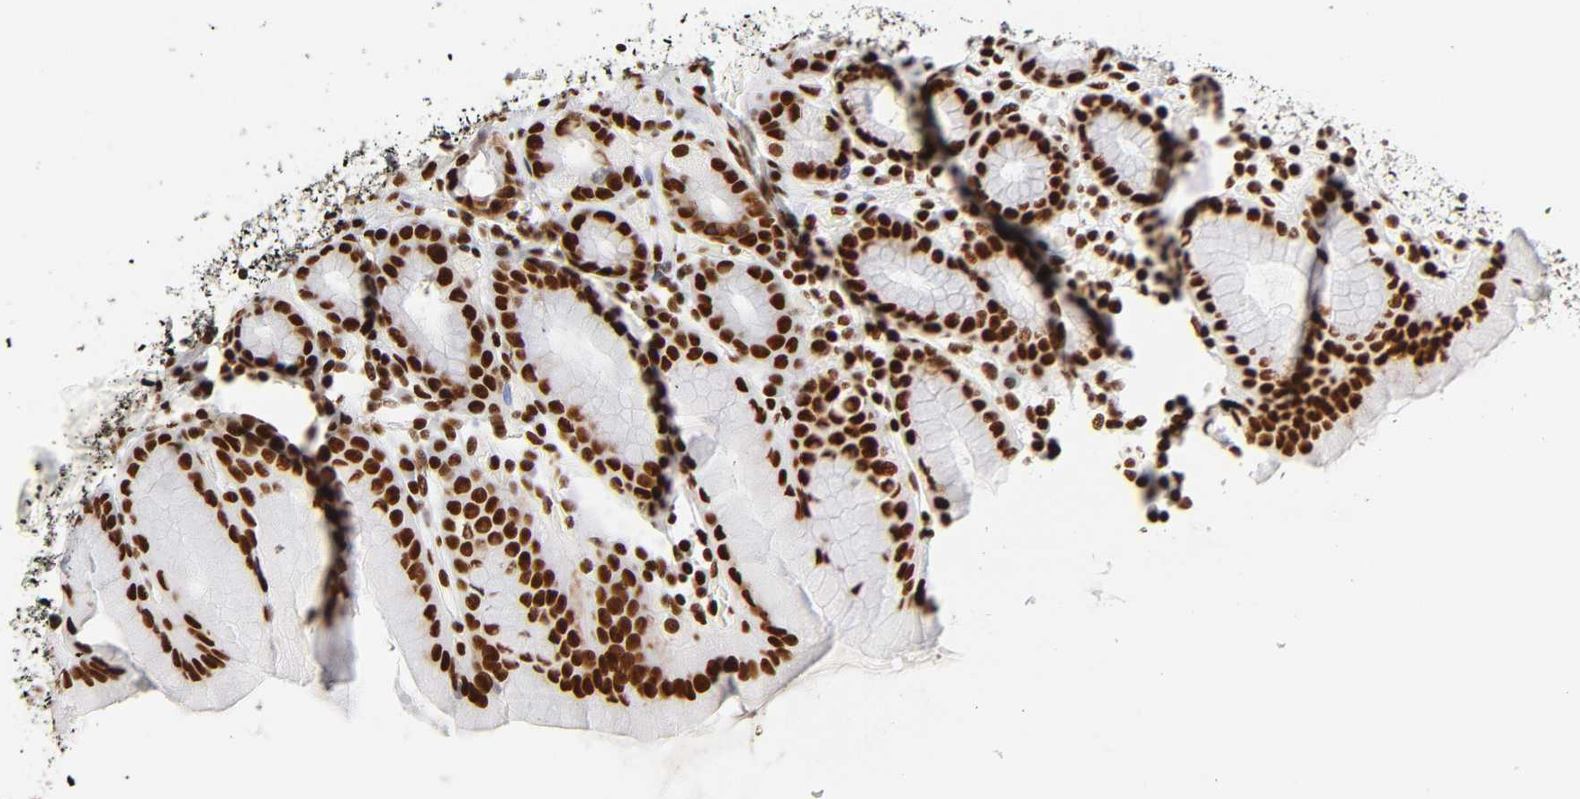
{"staining": {"intensity": "strong", "quantity": ">75%", "location": "nuclear"}, "tissue": "stomach", "cell_type": "Glandular cells", "image_type": "normal", "snomed": [{"axis": "morphology", "description": "Normal tissue, NOS"}, {"axis": "topography", "description": "Stomach, upper"}], "caption": "This histopathology image reveals immunohistochemistry (IHC) staining of normal human stomach, with high strong nuclear staining in about >75% of glandular cells.", "gene": "XRCC6", "patient": {"sex": "male", "age": 68}}